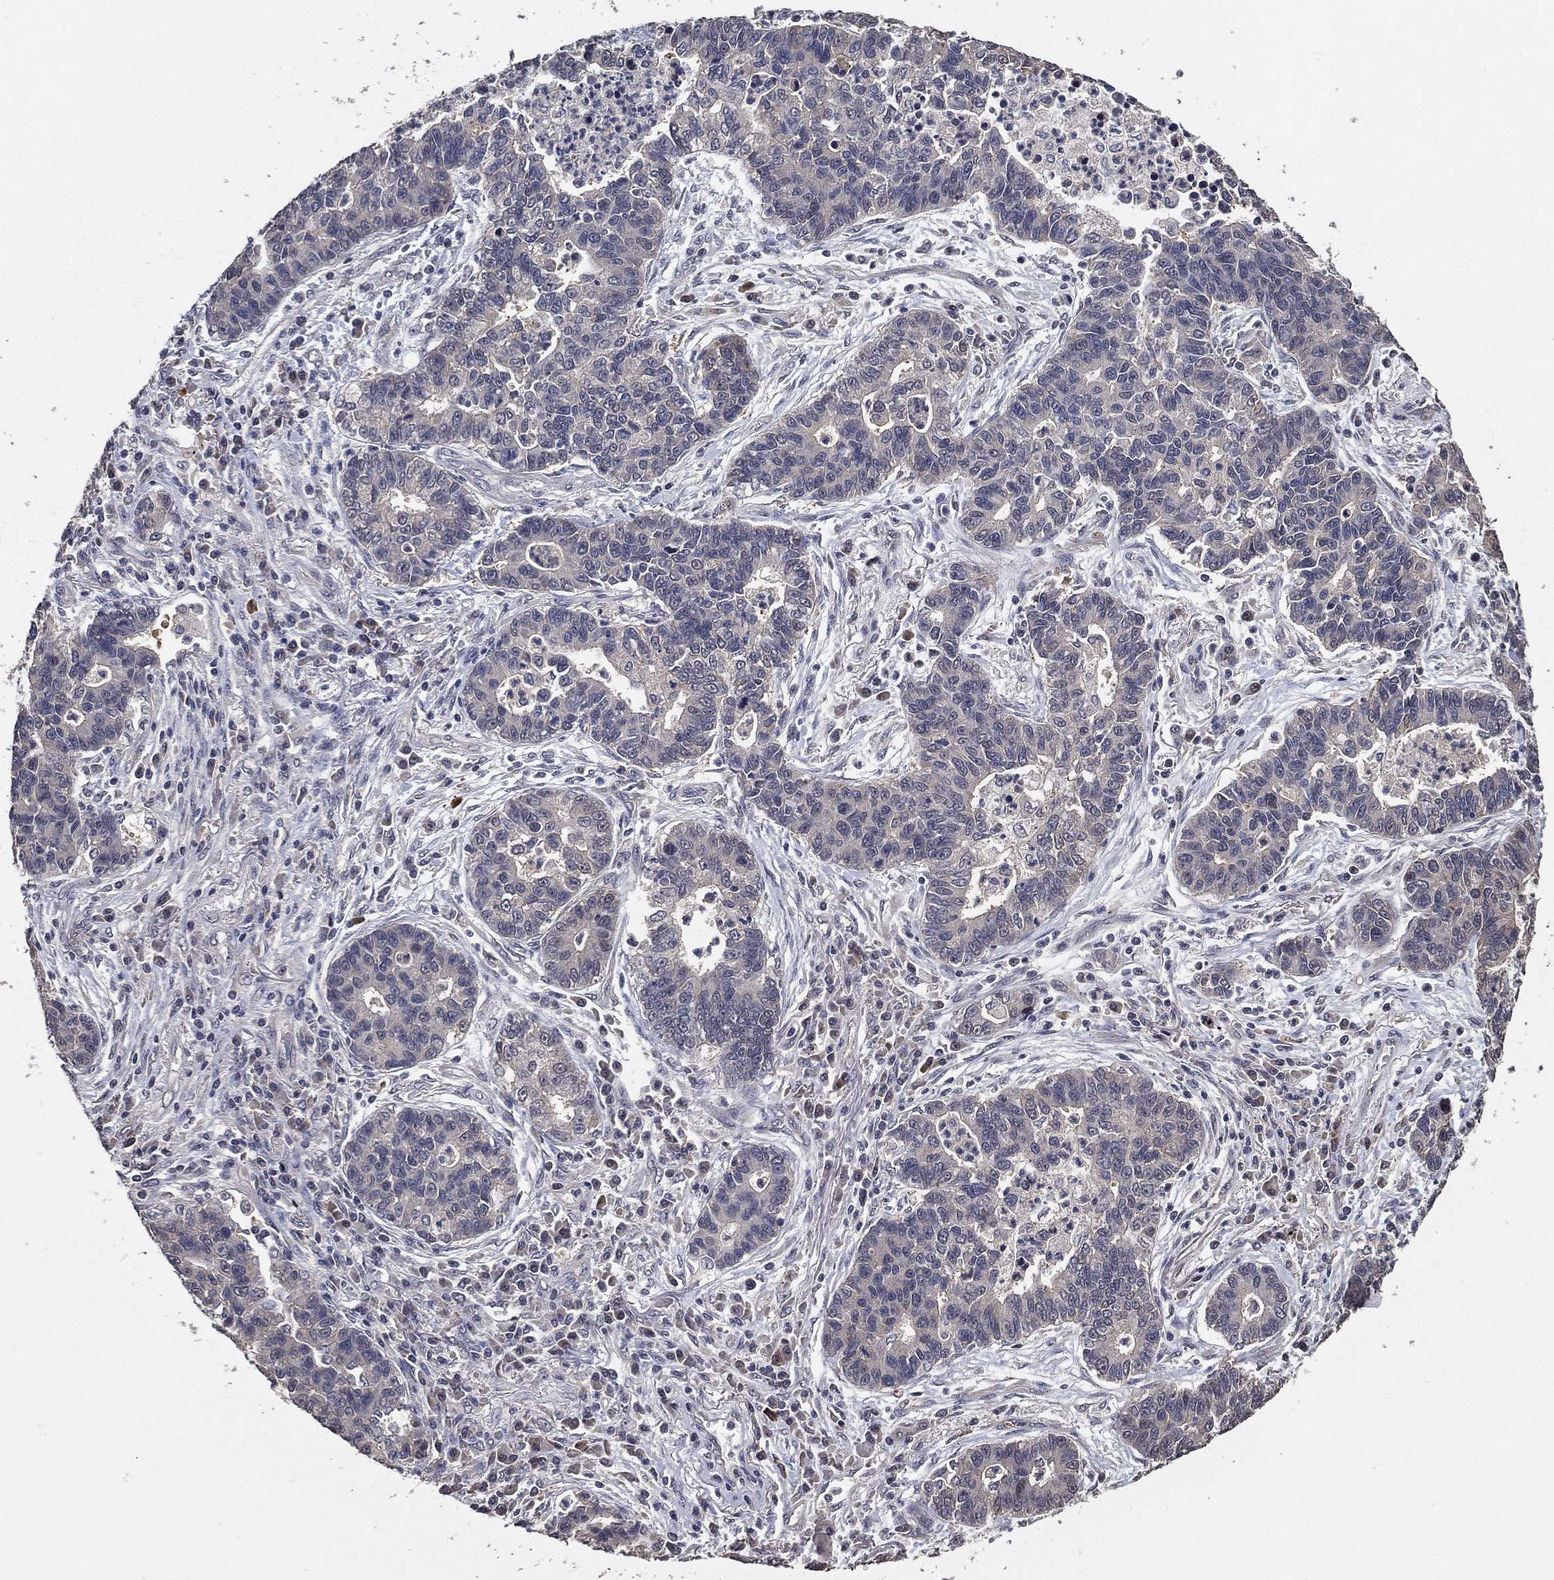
{"staining": {"intensity": "negative", "quantity": "none", "location": "none"}, "tissue": "lung cancer", "cell_type": "Tumor cells", "image_type": "cancer", "snomed": [{"axis": "morphology", "description": "Adenocarcinoma, NOS"}, {"axis": "topography", "description": "Lung"}], "caption": "A micrograph of adenocarcinoma (lung) stained for a protein displays no brown staining in tumor cells.", "gene": "PCNT", "patient": {"sex": "female", "age": 57}}